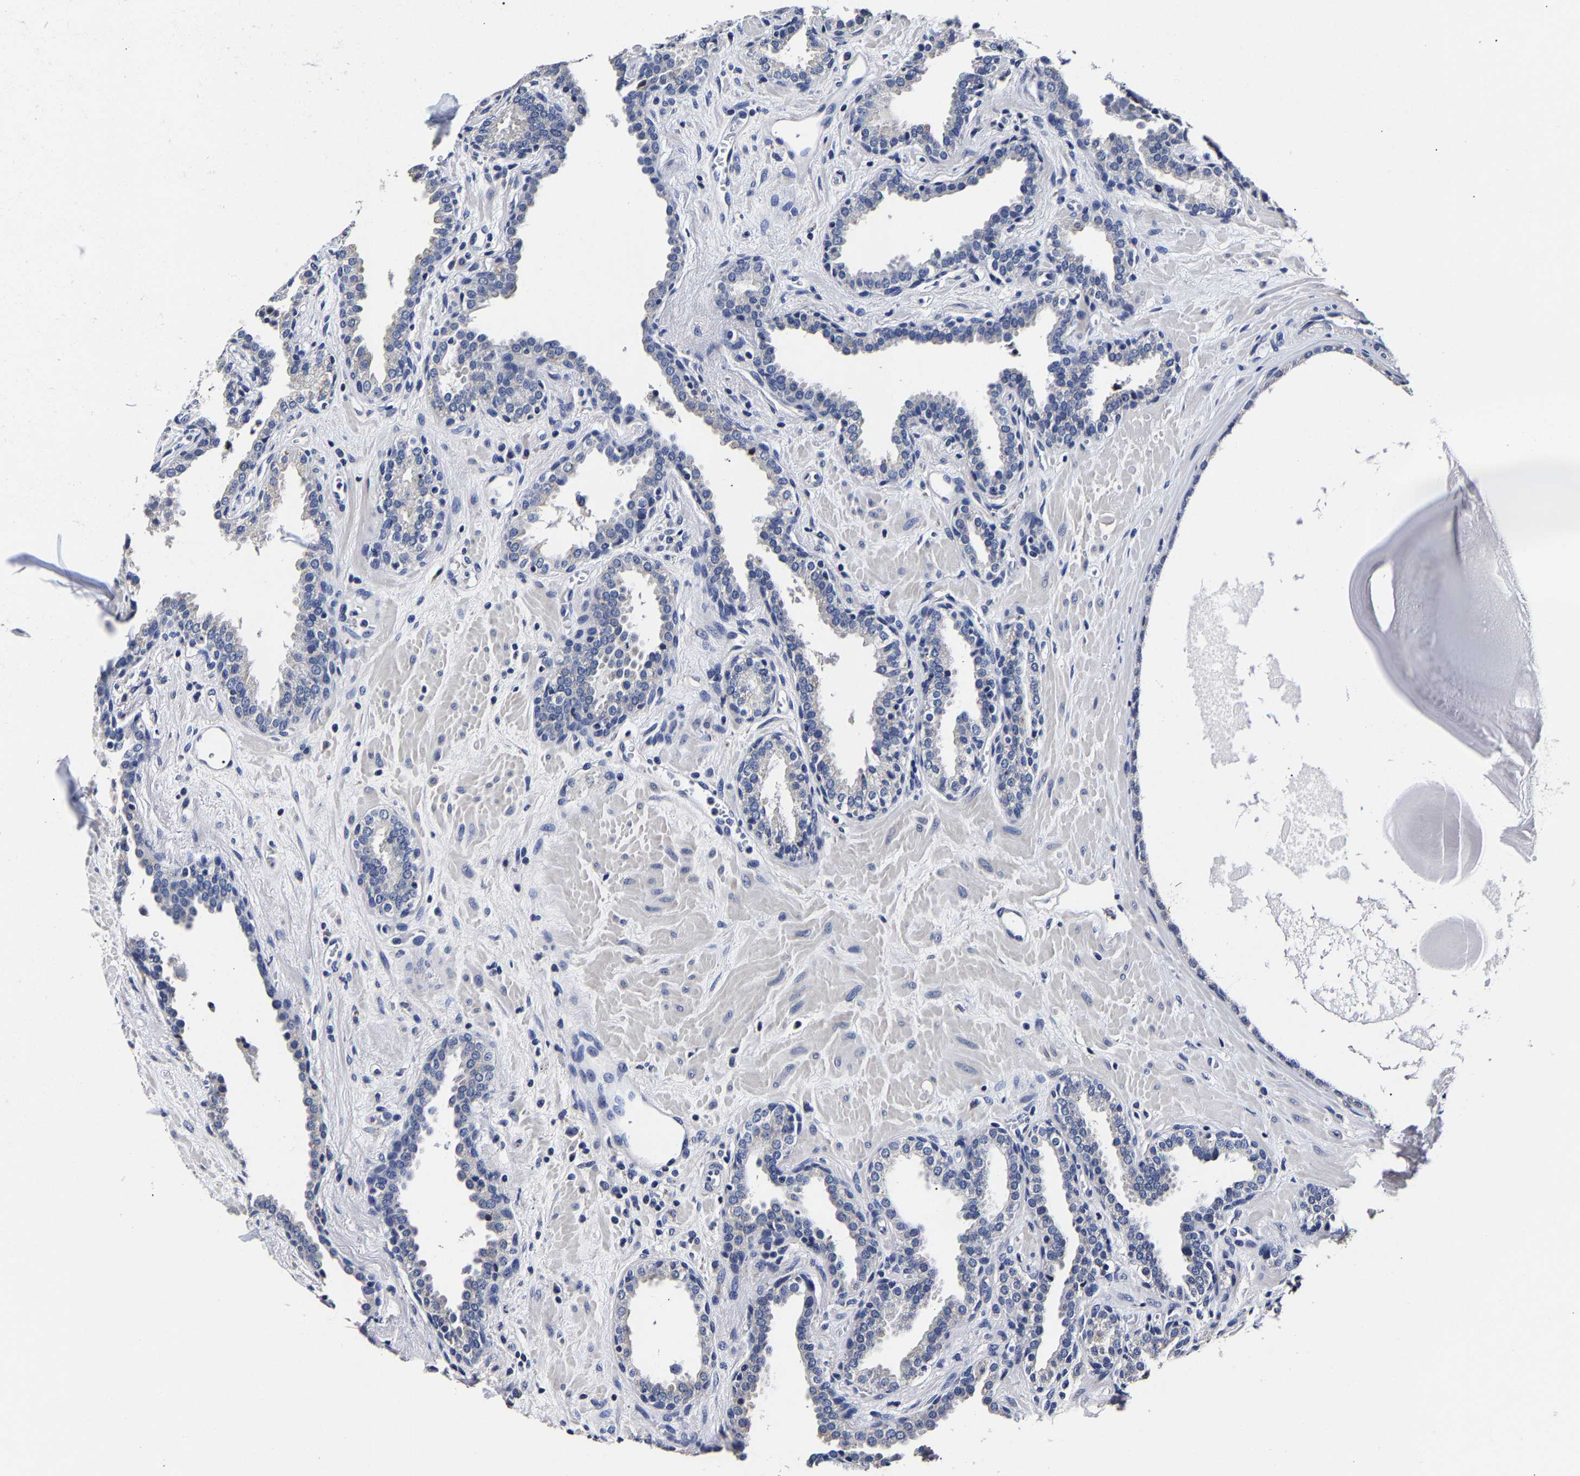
{"staining": {"intensity": "negative", "quantity": "none", "location": "none"}, "tissue": "prostate", "cell_type": "Glandular cells", "image_type": "normal", "snomed": [{"axis": "morphology", "description": "Normal tissue, NOS"}, {"axis": "topography", "description": "Prostate"}], "caption": "Image shows no protein expression in glandular cells of unremarkable prostate.", "gene": "AKAP4", "patient": {"sex": "male", "age": 51}}